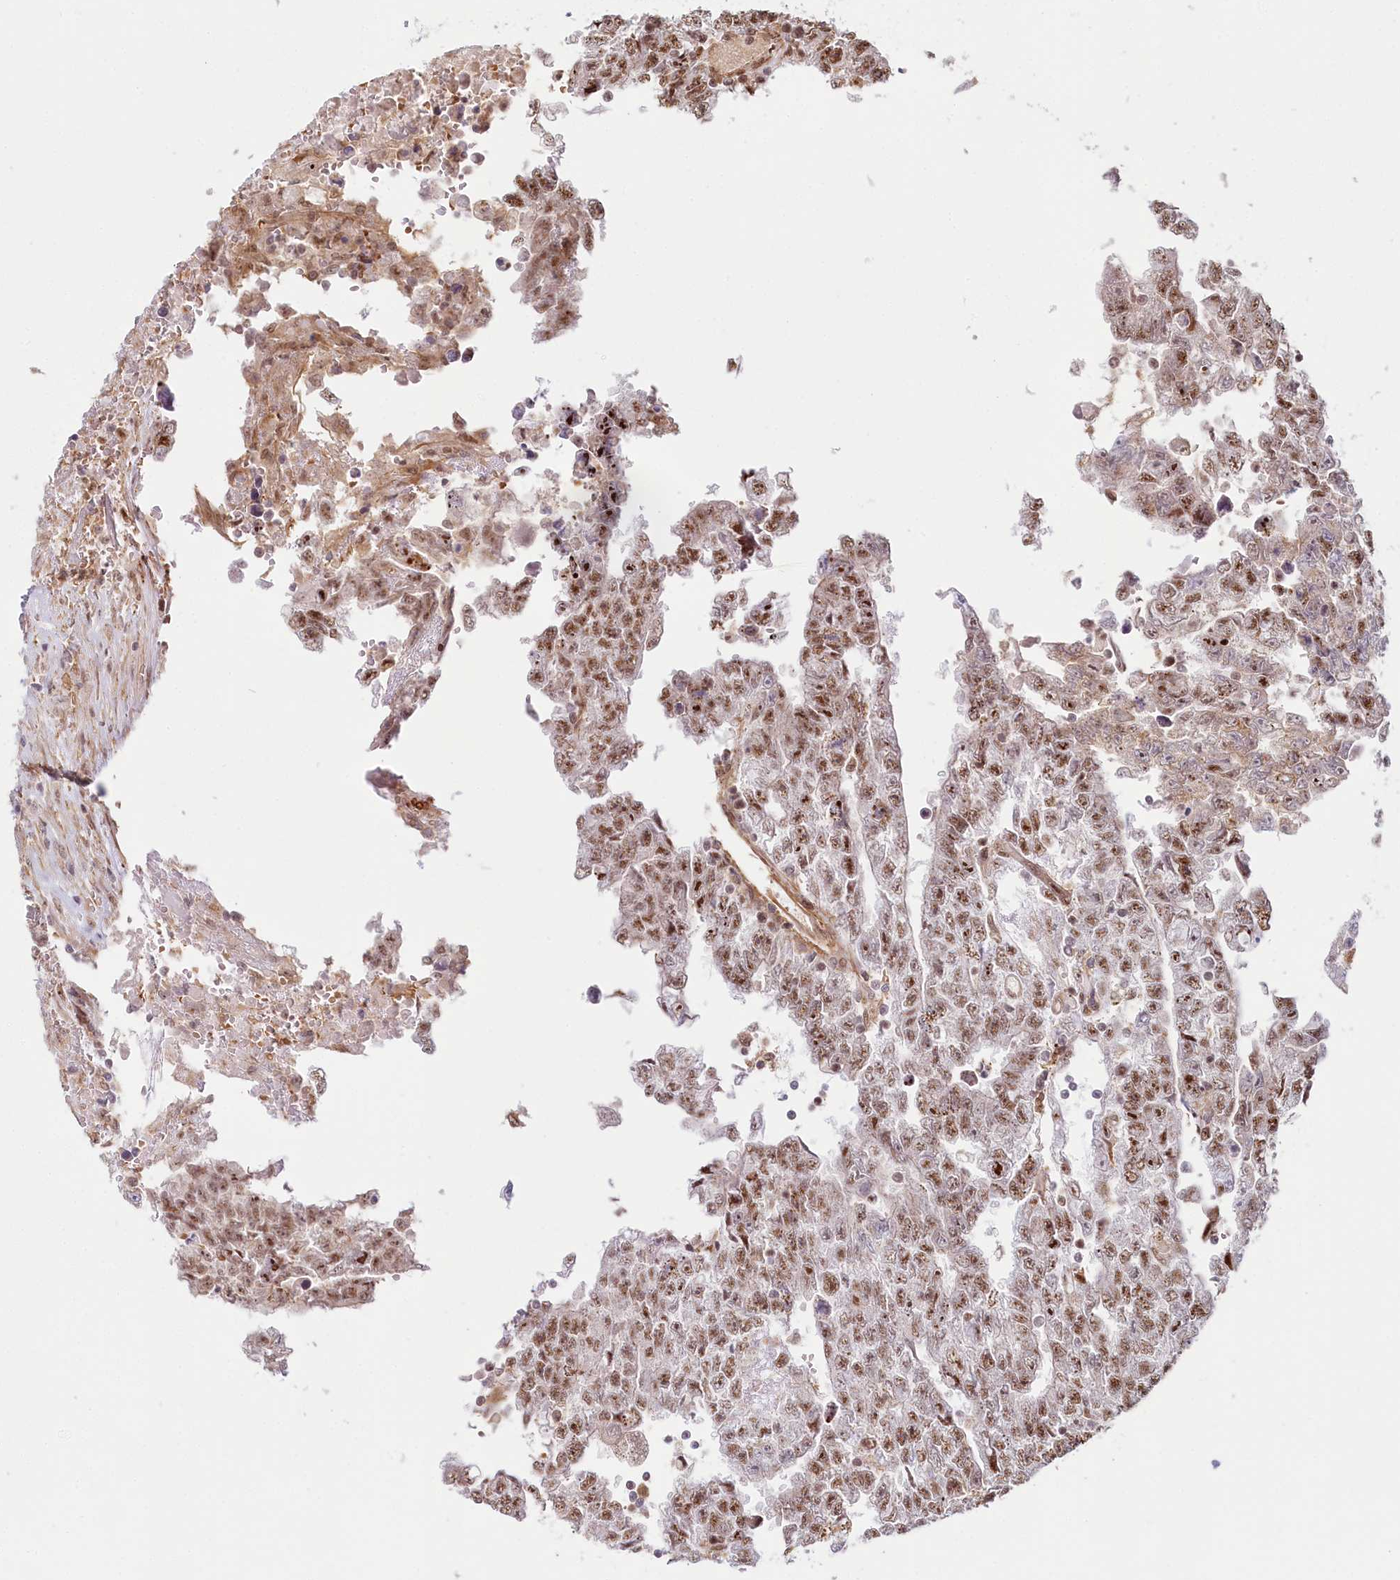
{"staining": {"intensity": "moderate", "quantity": "25%-75%", "location": "nuclear"}, "tissue": "testis cancer", "cell_type": "Tumor cells", "image_type": "cancer", "snomed": [{"axis": "morphology", "description": "Carcinoma, Embryonal, NOS"}, {"axis": "topography", "description": "Testis"}], "caption": "Immunohistochemistry image of human testis embryonal carcinoma stained for a protein (brown), which exhibits medium levels of moderate nuclear expression in about 25%-75% of tumor cells.", "gene": "TUBGCP2", "patient": {"sex": "male", "age": 25}}